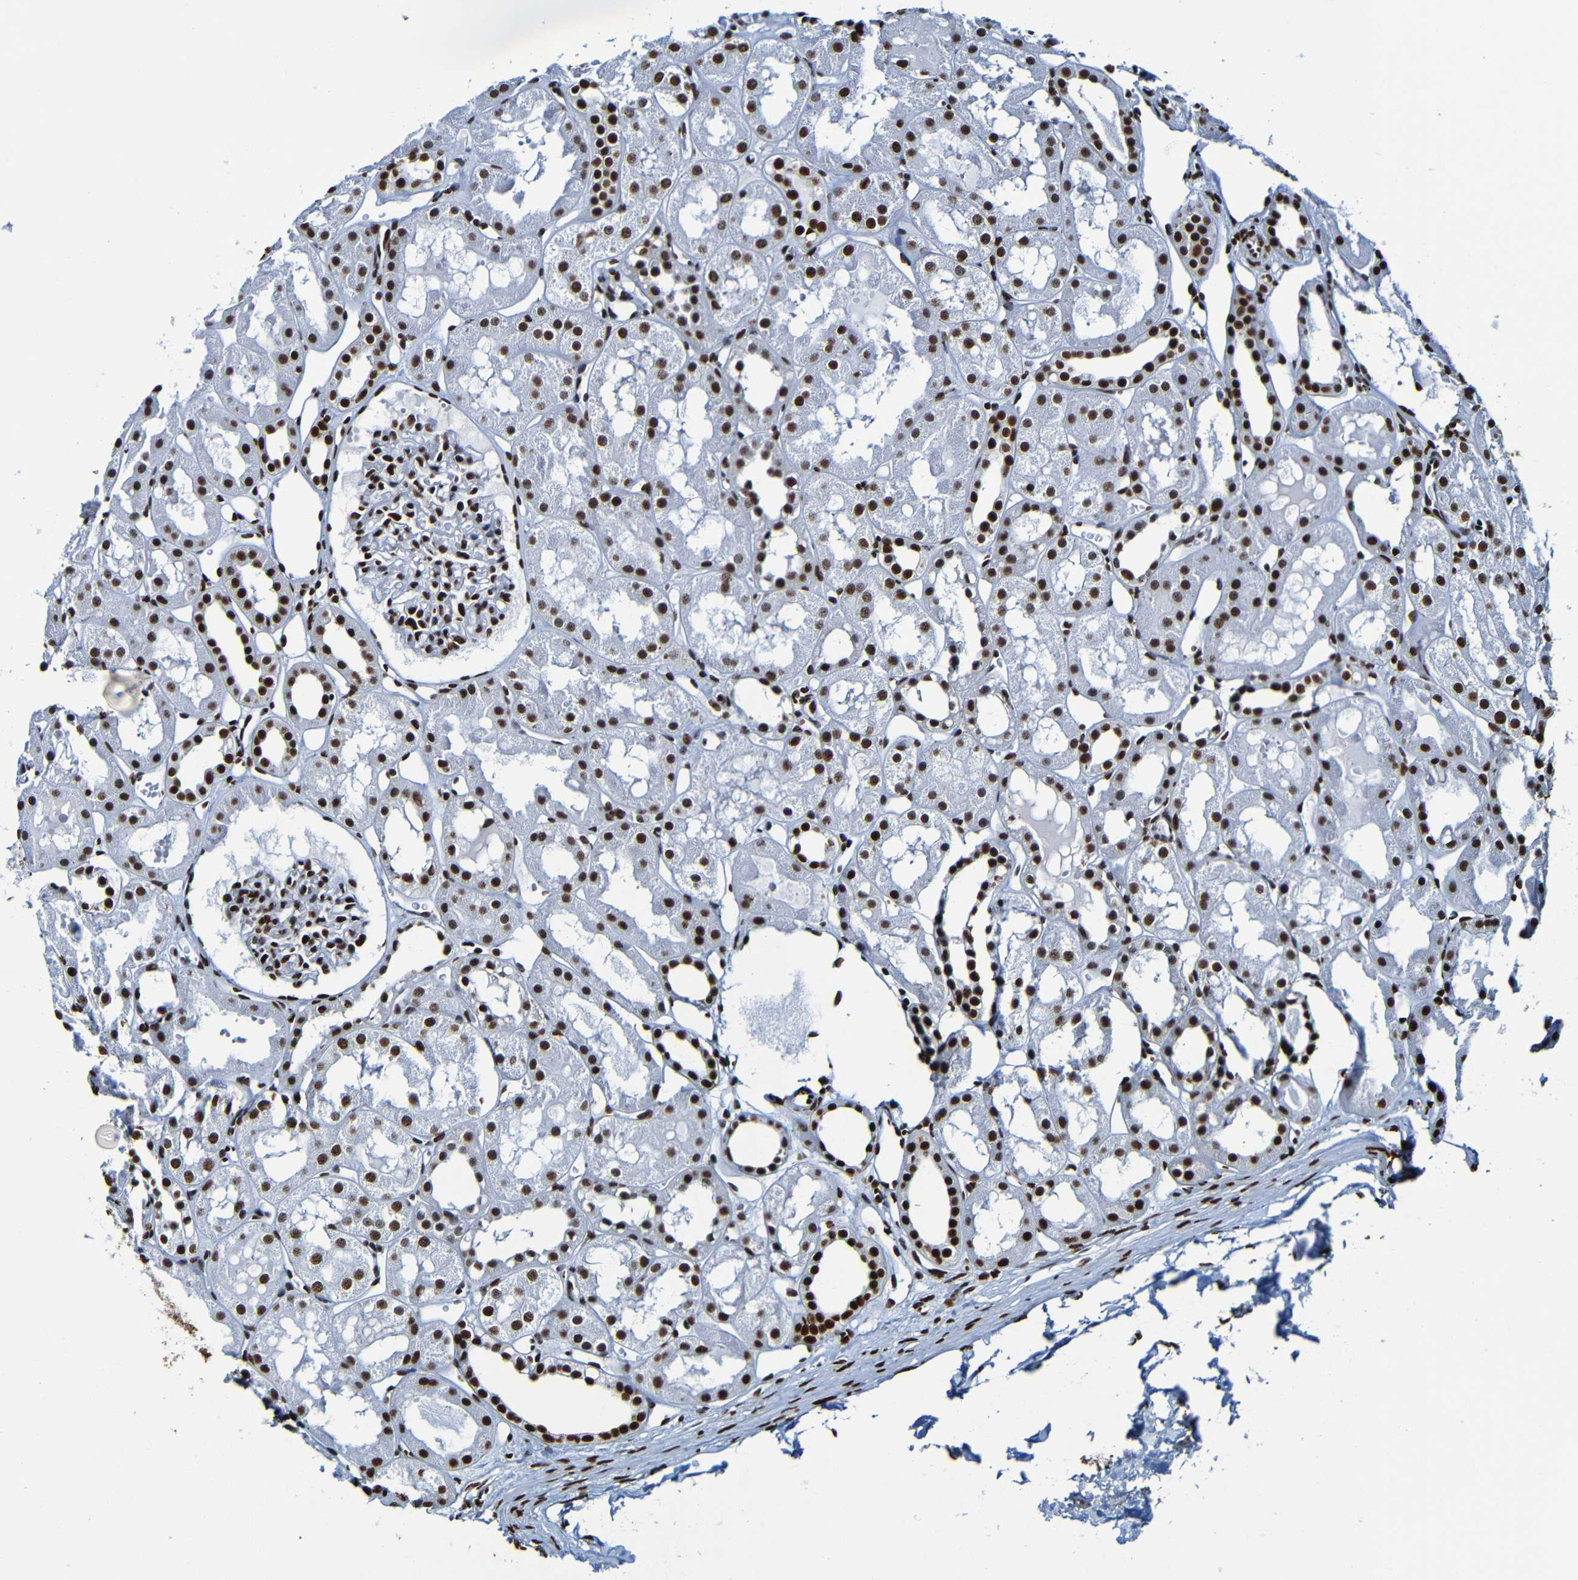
{"staining": {"intensity": "strong", "quantity": ">75%", "location": "nuclear"}, "tissue": "kidney", "cell_type": "Cells in glomeruli", "image_type": "normal", "snomed": [{"axis": "morphology", "description": "Normal tissue, NOS"}, {"axis": "topography", "description": "Kidney"}, {"axis": "topography", "description": "Urinary bladder"}], "caption": "Protein expression analysis of normal human kidney reveals strong nuclear staining in approximately >75% of cells in glomeruli. (IHC, brightfield microscopy, high magnification).", "gene": "SRSF3", "patient": {"sex": "male", "age": 16}}